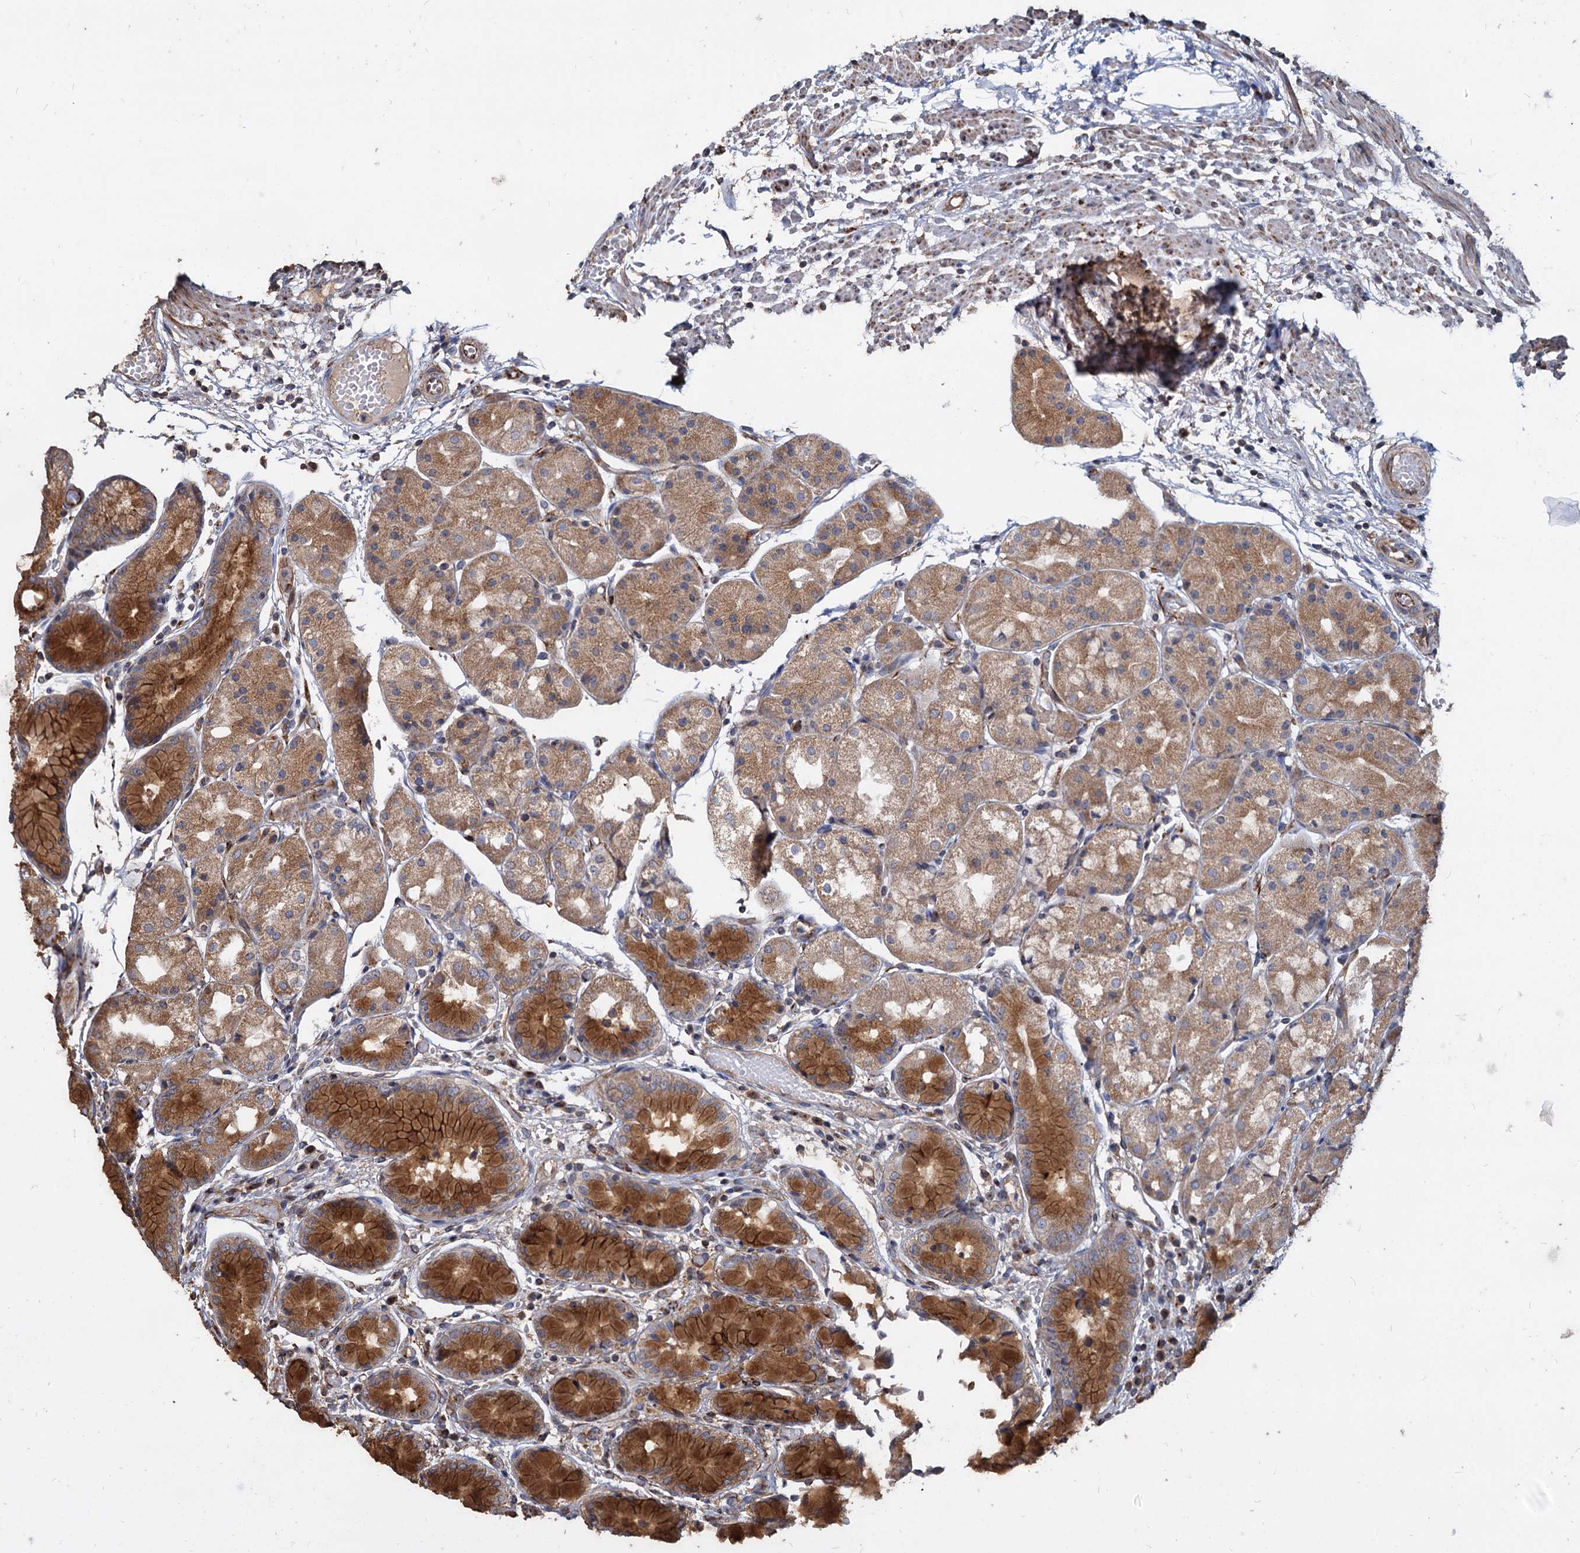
{"staining": {"intensity": "strong", "quantity": ">75%", "location": "cytoplasmic/membranous"}, "tissue": "stomach", "cell_type": "Glandular cells", "image_type": "normal", "snomed": [{"axis": "morphology", "description": "Normal tissue, NOS"}, {"axis": "topography", "description": "Stomach, upper"}], "caption": "A high-resolution histopathology image shows IHC staining of normal stomach, which shows strong cytoplasmic/membranous expression in approximately >75% of glandular cells. (DAB = brown stain, brightfield microscopy at high magnification).", "gene": "DEPDC4", "patient": {"sex": "male", "age": 72}}